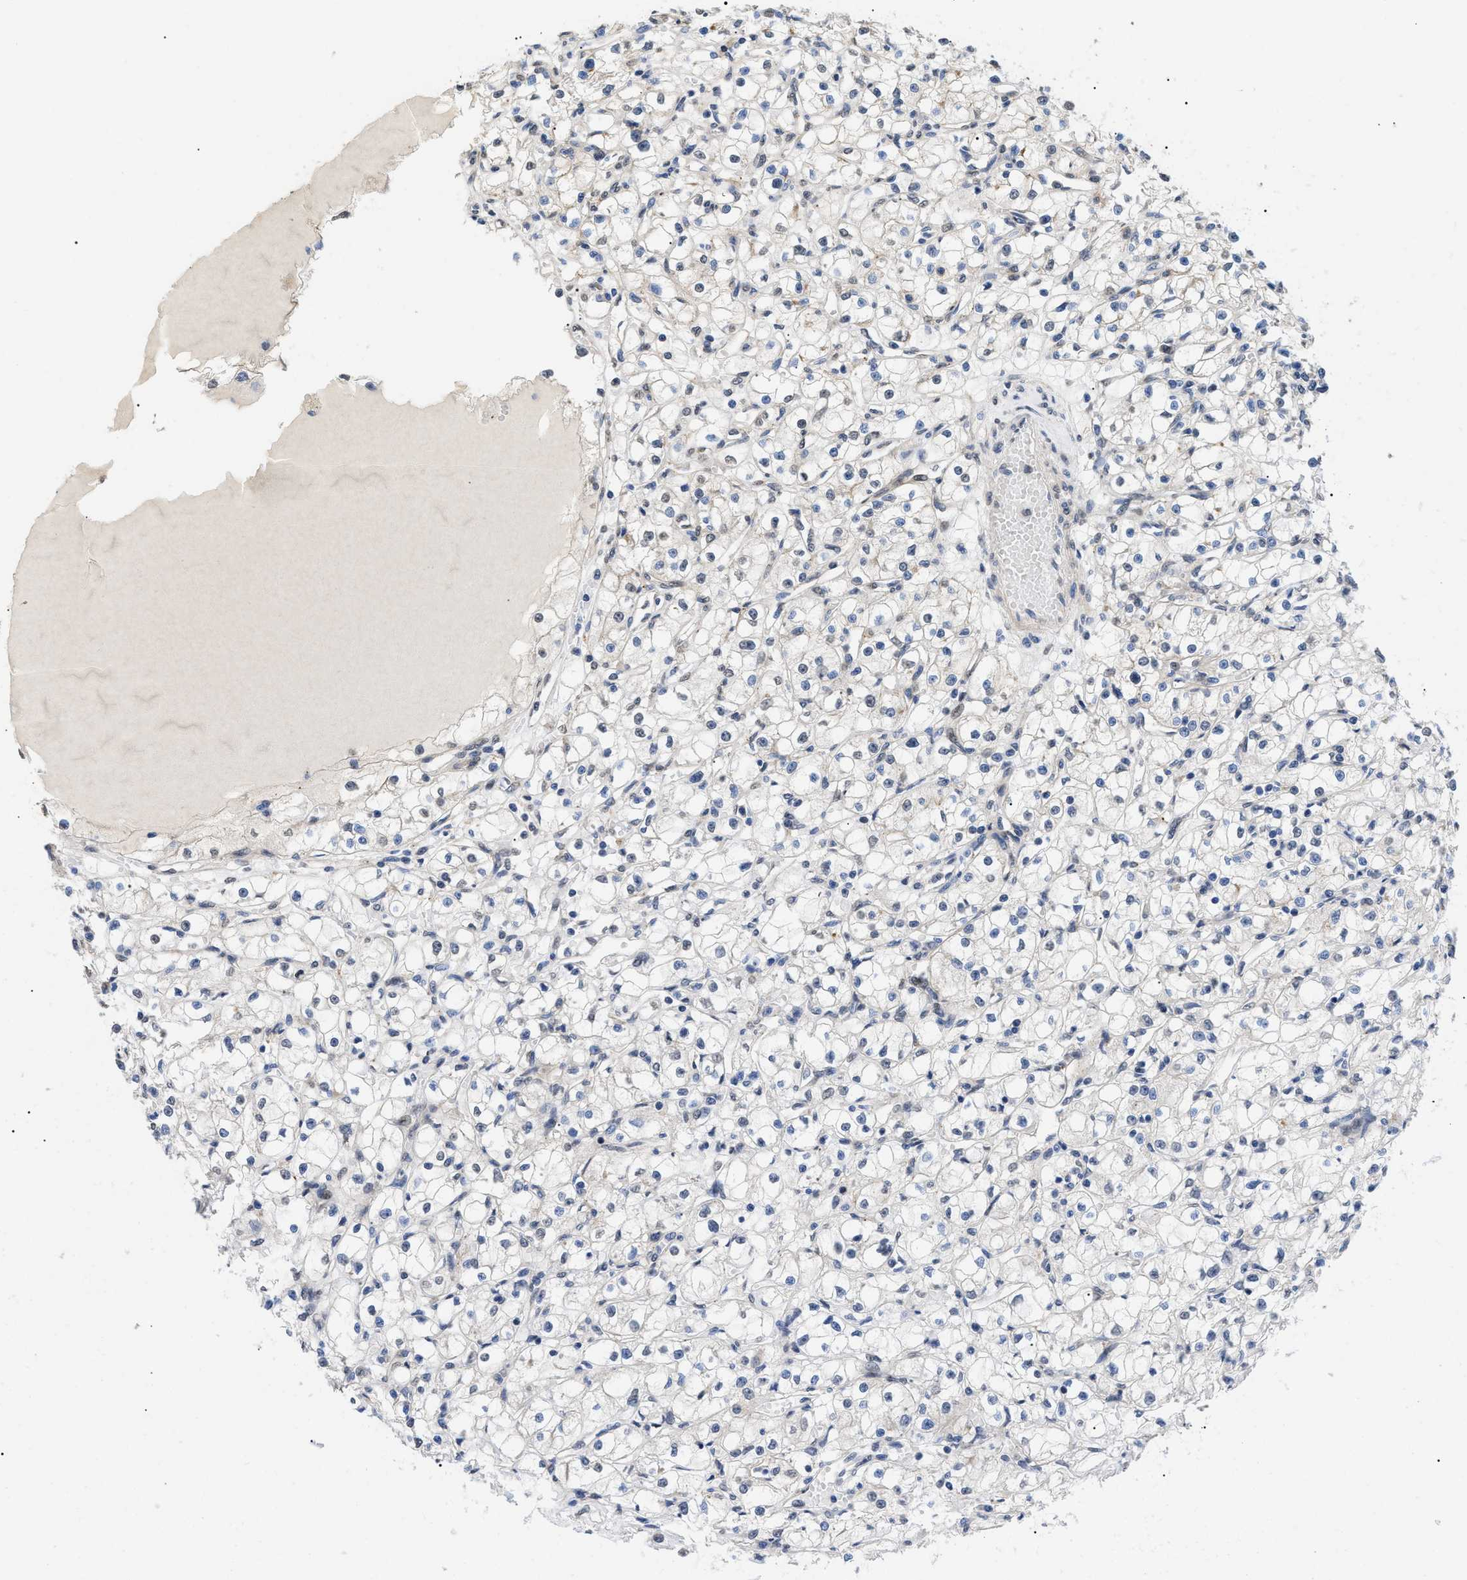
{"staining": {"intensity": "negative", "quantity": "none", "location": "none"}, "tissue": "renal cancer", "cell_type": "Tumor cells", "image_type": "cancer", "snomed": [{"axis": "morphology", "description": "Adenocarcinoma, NOS"}, {"axis": "topography", "description": "Kidney"}], "caption": "Micrograph shows no protein positivity in tumor cells of adenocarcinoma (renal) tissue.", "gene": "SFXN5", "patient": {"sex": "male", "age": 56}}